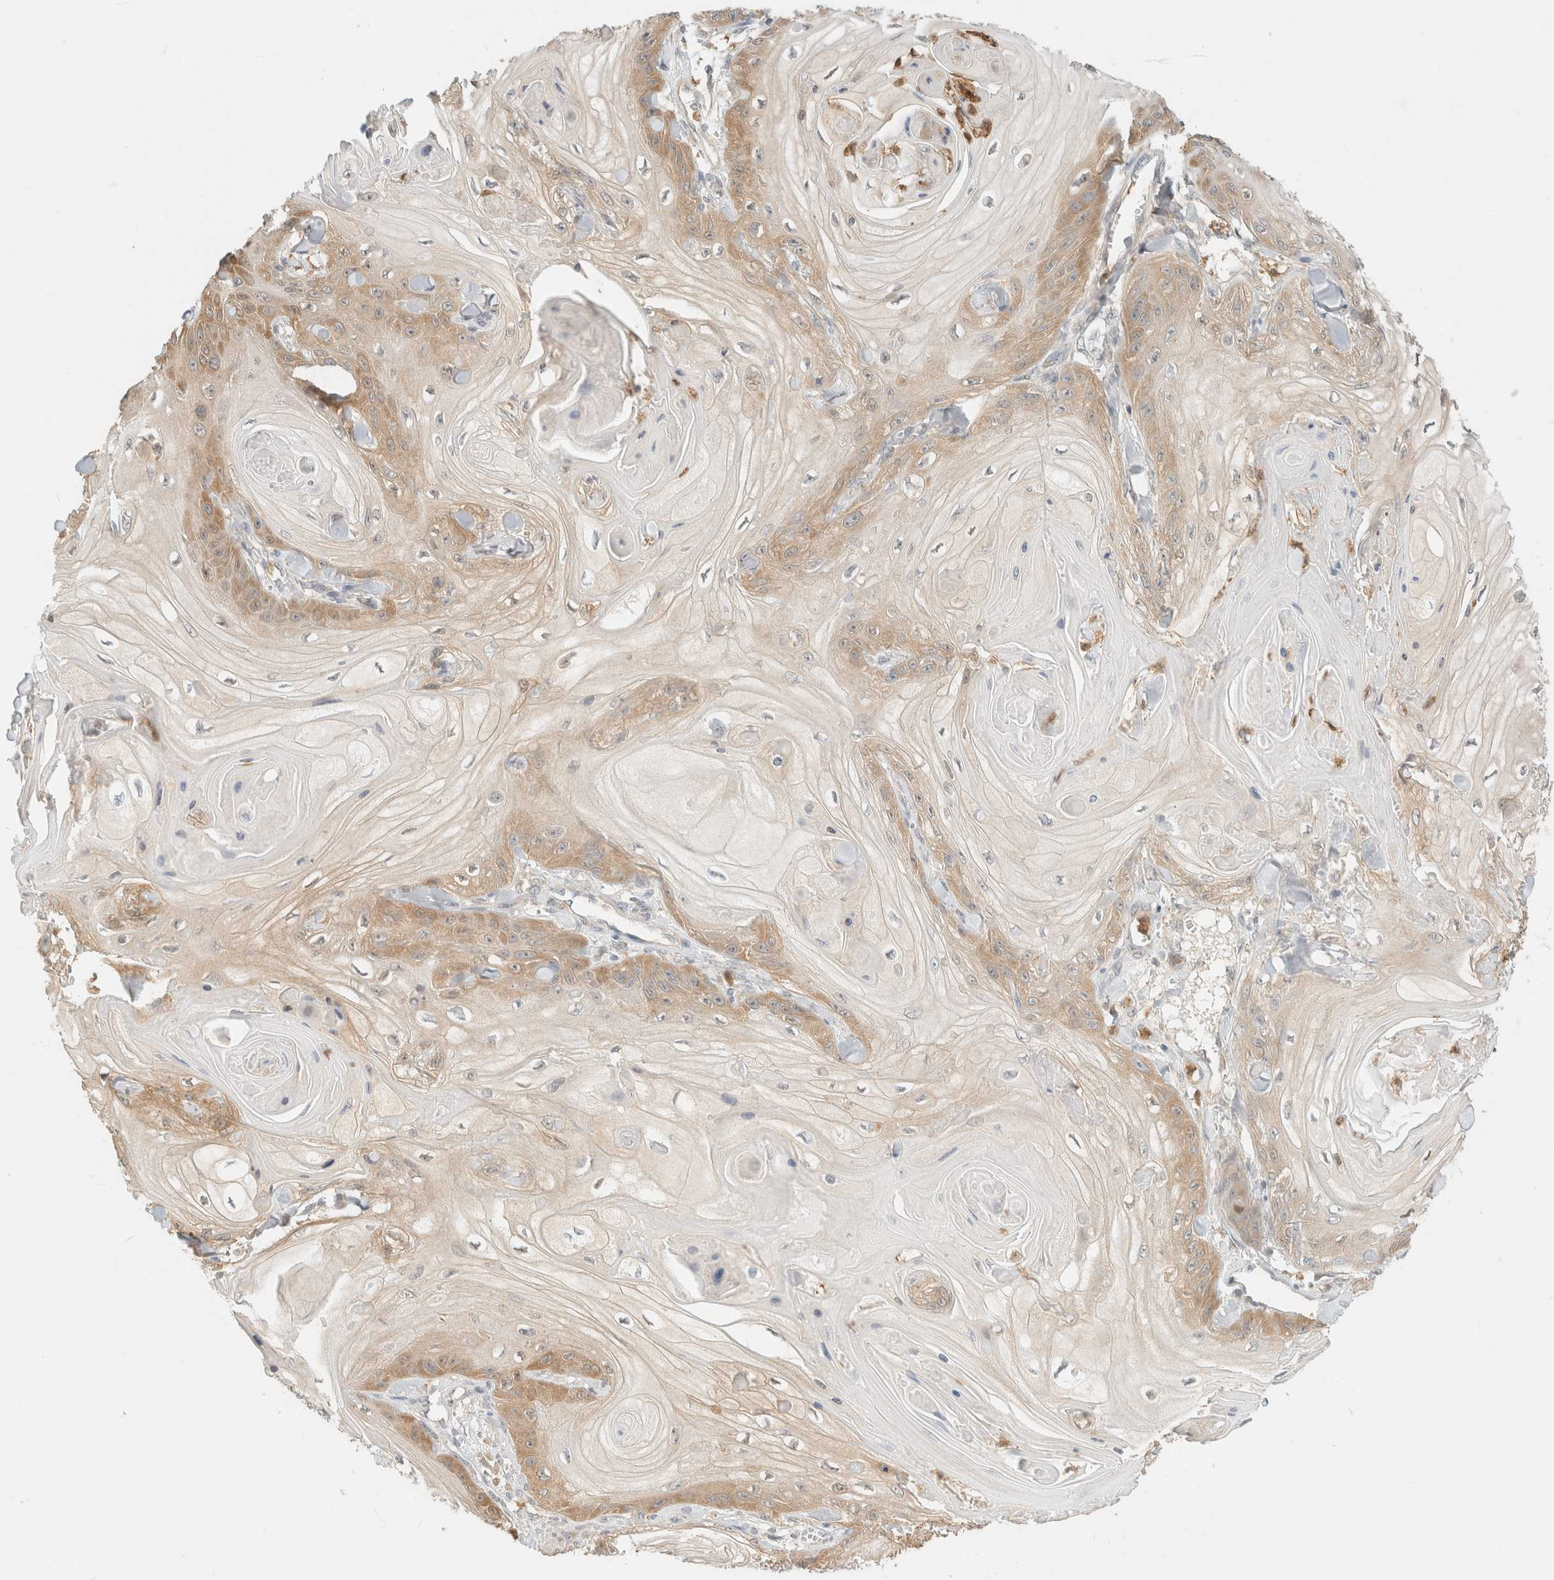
{"staining": {"intensity": "weak", "quantity": "25%-75%", "location": "cytoplasmic/membranous"}, "tissue": "skin cancer", "cell_type": "Tumor cells", "image_type": "cancer", "snomed": [{"axis": "morphology", "description": "Squamous cell carcinoma, NOS"}, {"axis": "topography", "description": "Skin"}], "caption": "Brown immunohistochemical staining in skin cancer reveals weak cytoplasmic/membranous expression in about 25%-75% of tumor cells.", "gene": "GPI", "patient": {"sex": "male", "age": 74}}